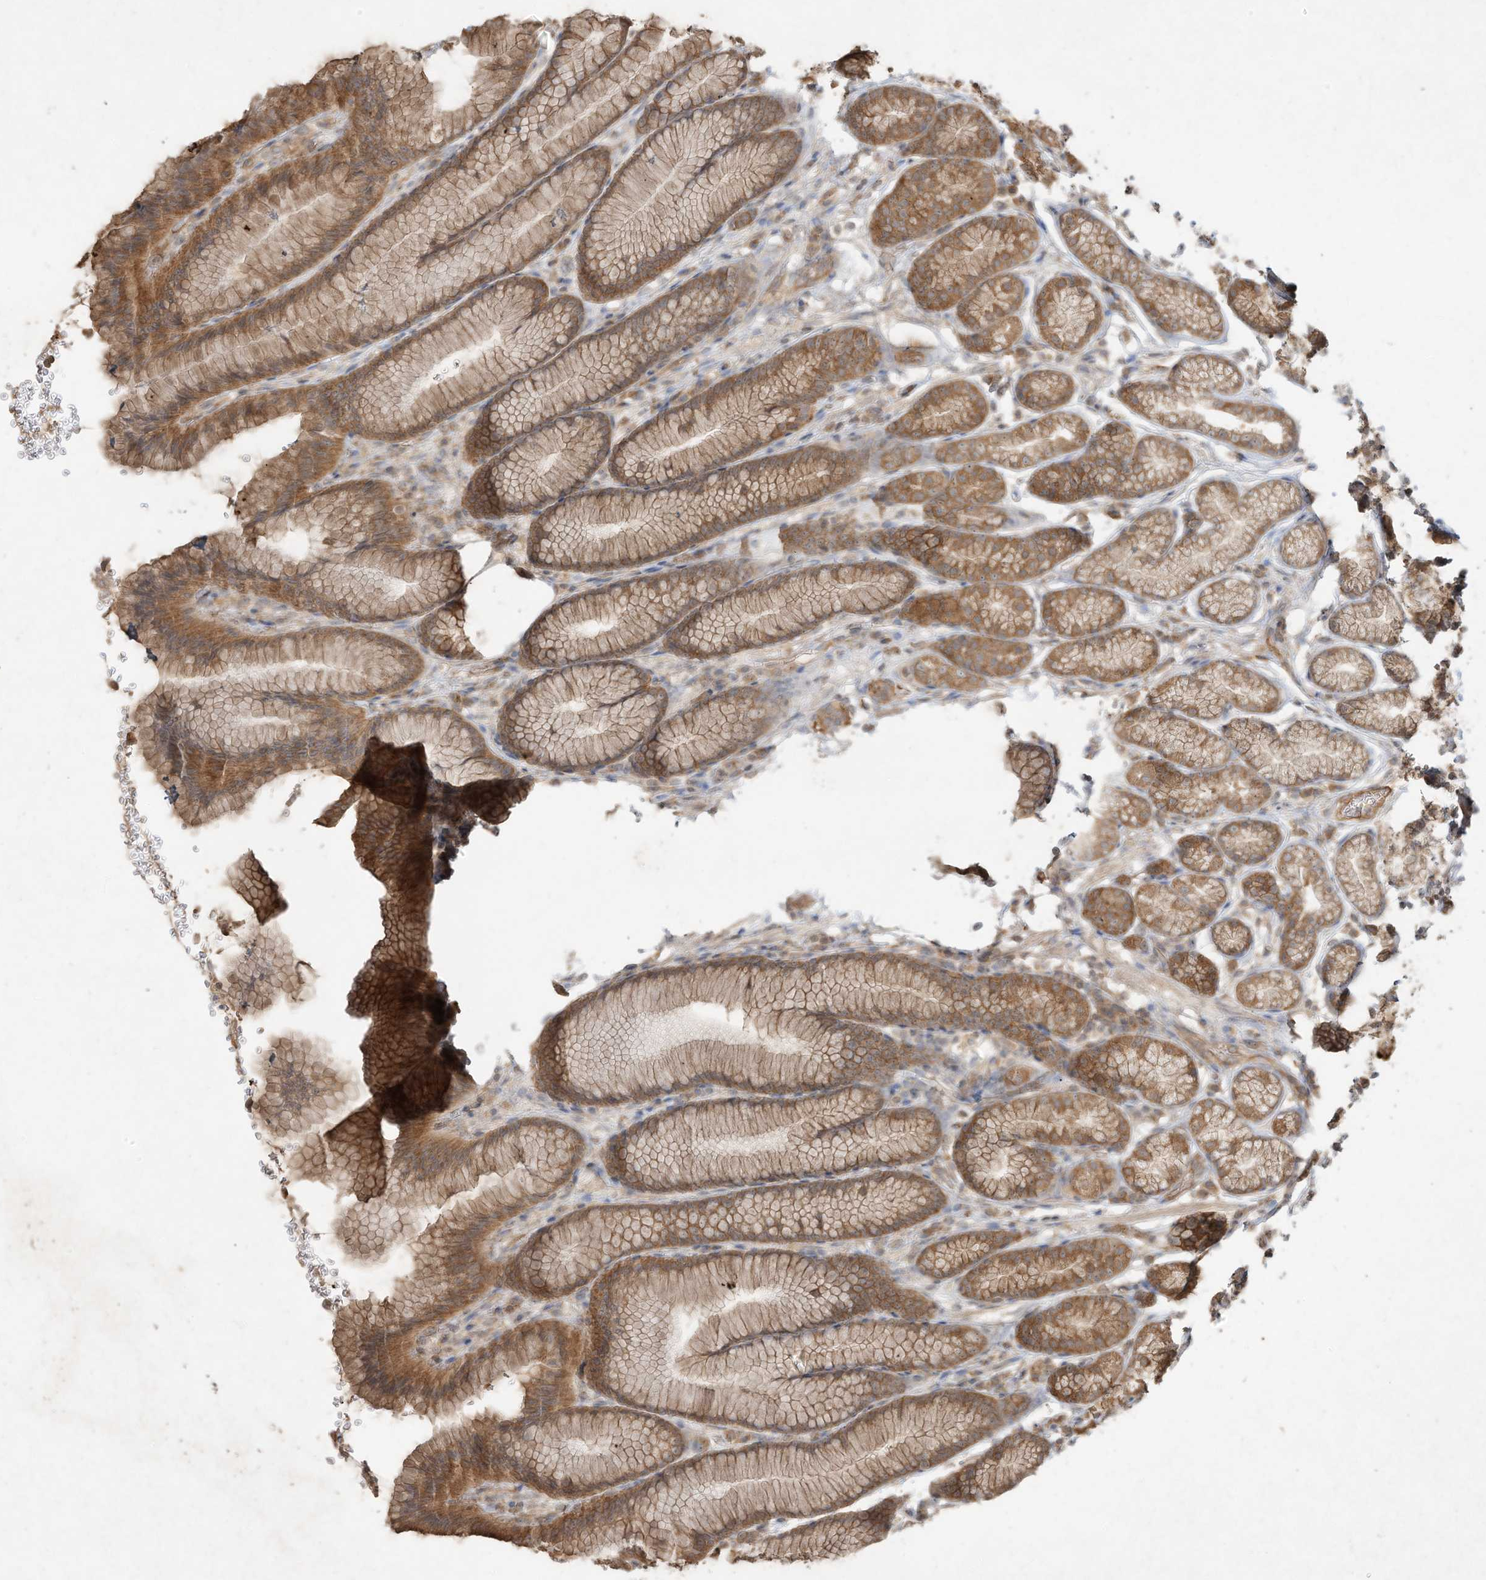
{"staining": {"intensity": "moderate", "quantity": ">75%", "location": "cytoplasmic/membranous"}, "tissue": "stomach", "cell_type": "Glandular cells", "image_type": "normal", "snomed": [{"axis": "morphology", "description": "Normal tissue, NOS"}, {"axis": "topography", "description": "Stomach"}], "caption": "Stomach stained with DAB (3,3'-diaminobenzidine) immunohistochemistry (IHC) reveals medium levels of moderate cytoplasmic/membranous staining in about >75% of glandular cells. (Brightfield microscopy of DAB IHC at high magnification).", "gene": "DYNC1I2", "patient": {"sex": "male", "age": 42}}